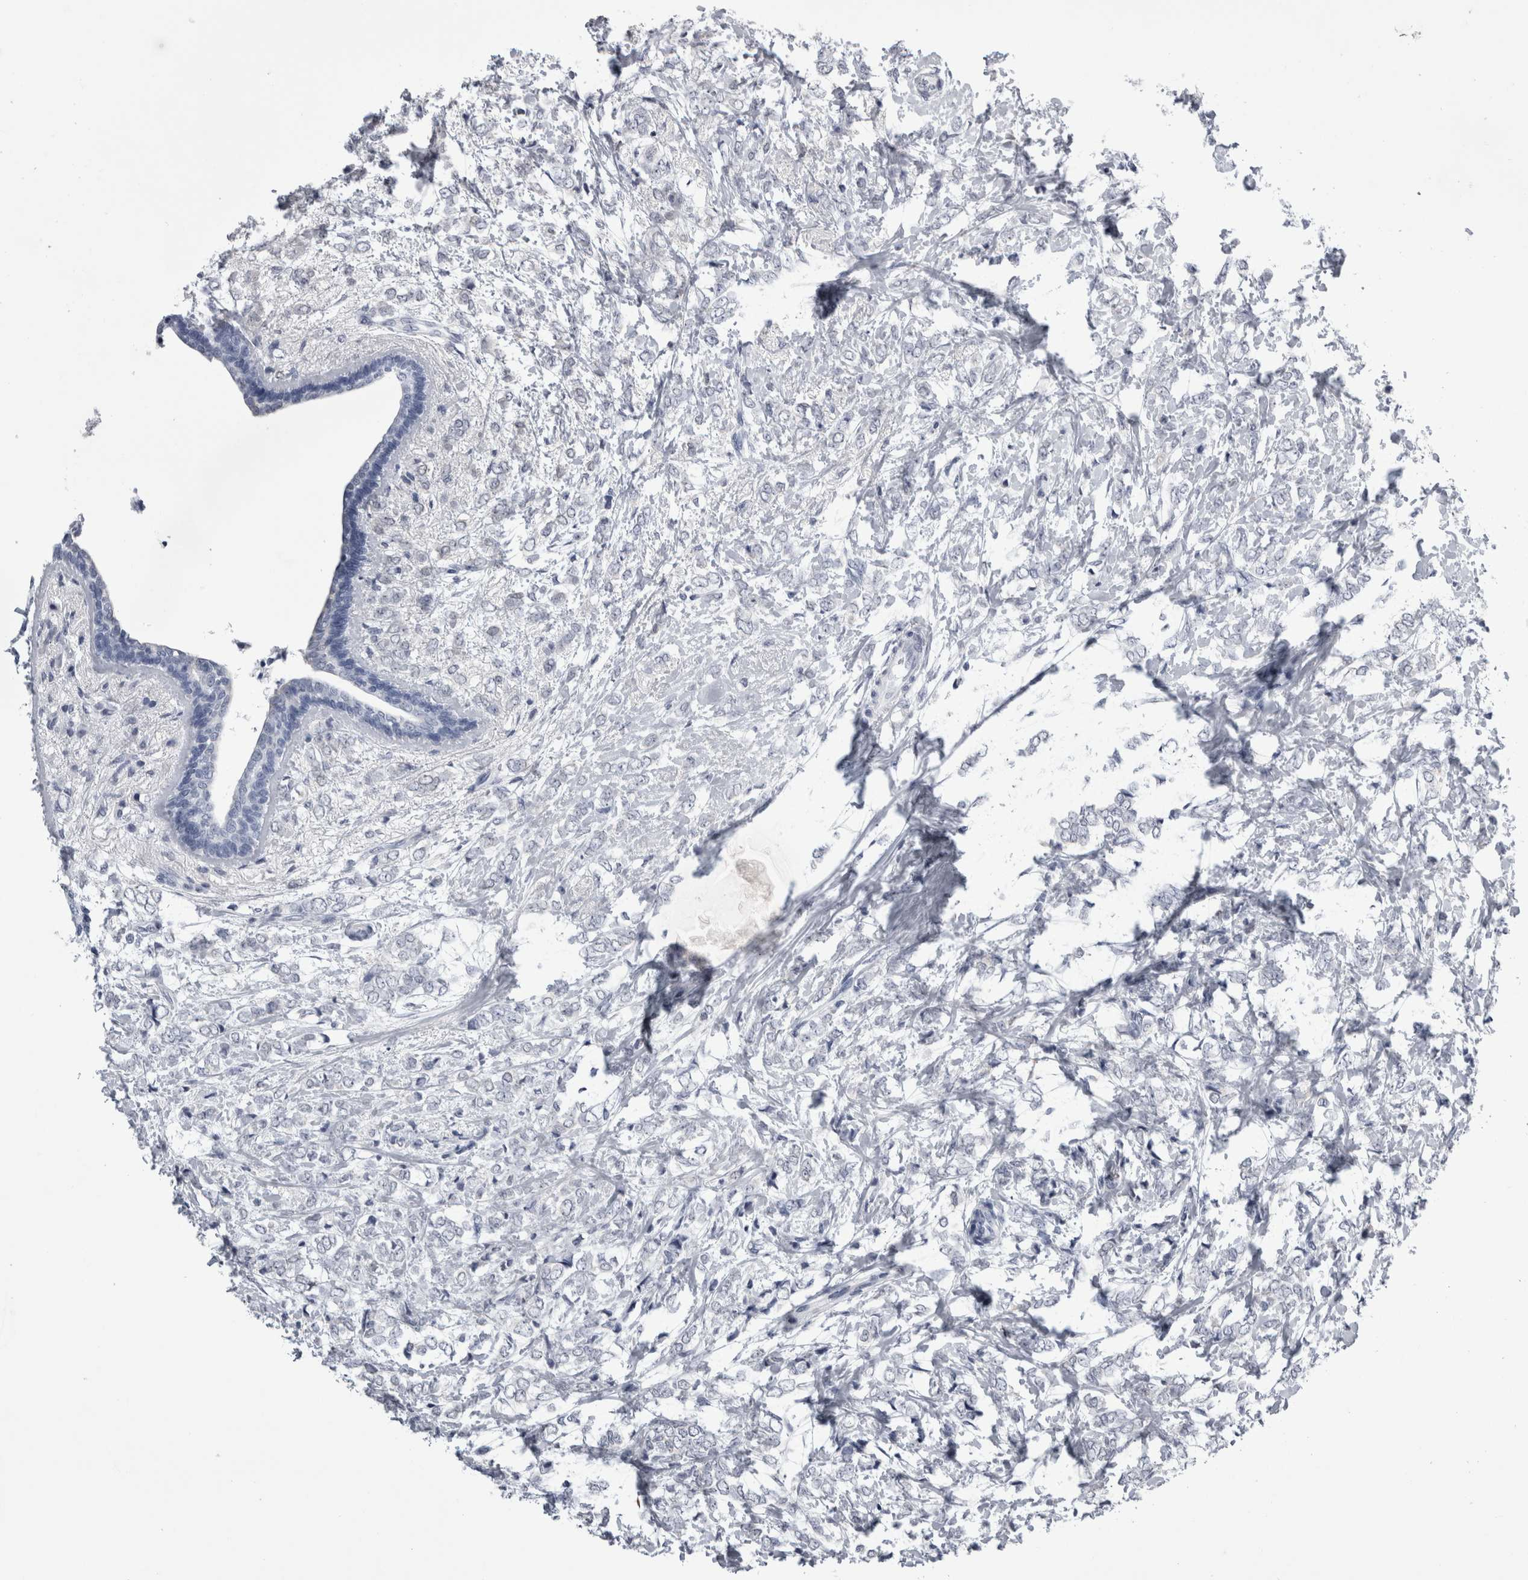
{"staining": {"intensity": "negative", "quantity": "none", "location": "none"}, "tissue": "breast cancer", "cell_type": "Tumor cells", "image_type": "cancer", "snomed": [{"axis": "morphology", "description": "Normal tissue, NOS"}, {"axis": "morphology", "description": "Lobular carcinoma"}, {"axis": "topography", "description": "Breast"}], "caption": "High power microscopy micrograph of an immunohistochemistry micrograph of lobular carcinoma (breast), revealing no significant positivity in tumor cells.", "gene": "ALDH8A1", "patient": {"sex": "female", "age": 47}}